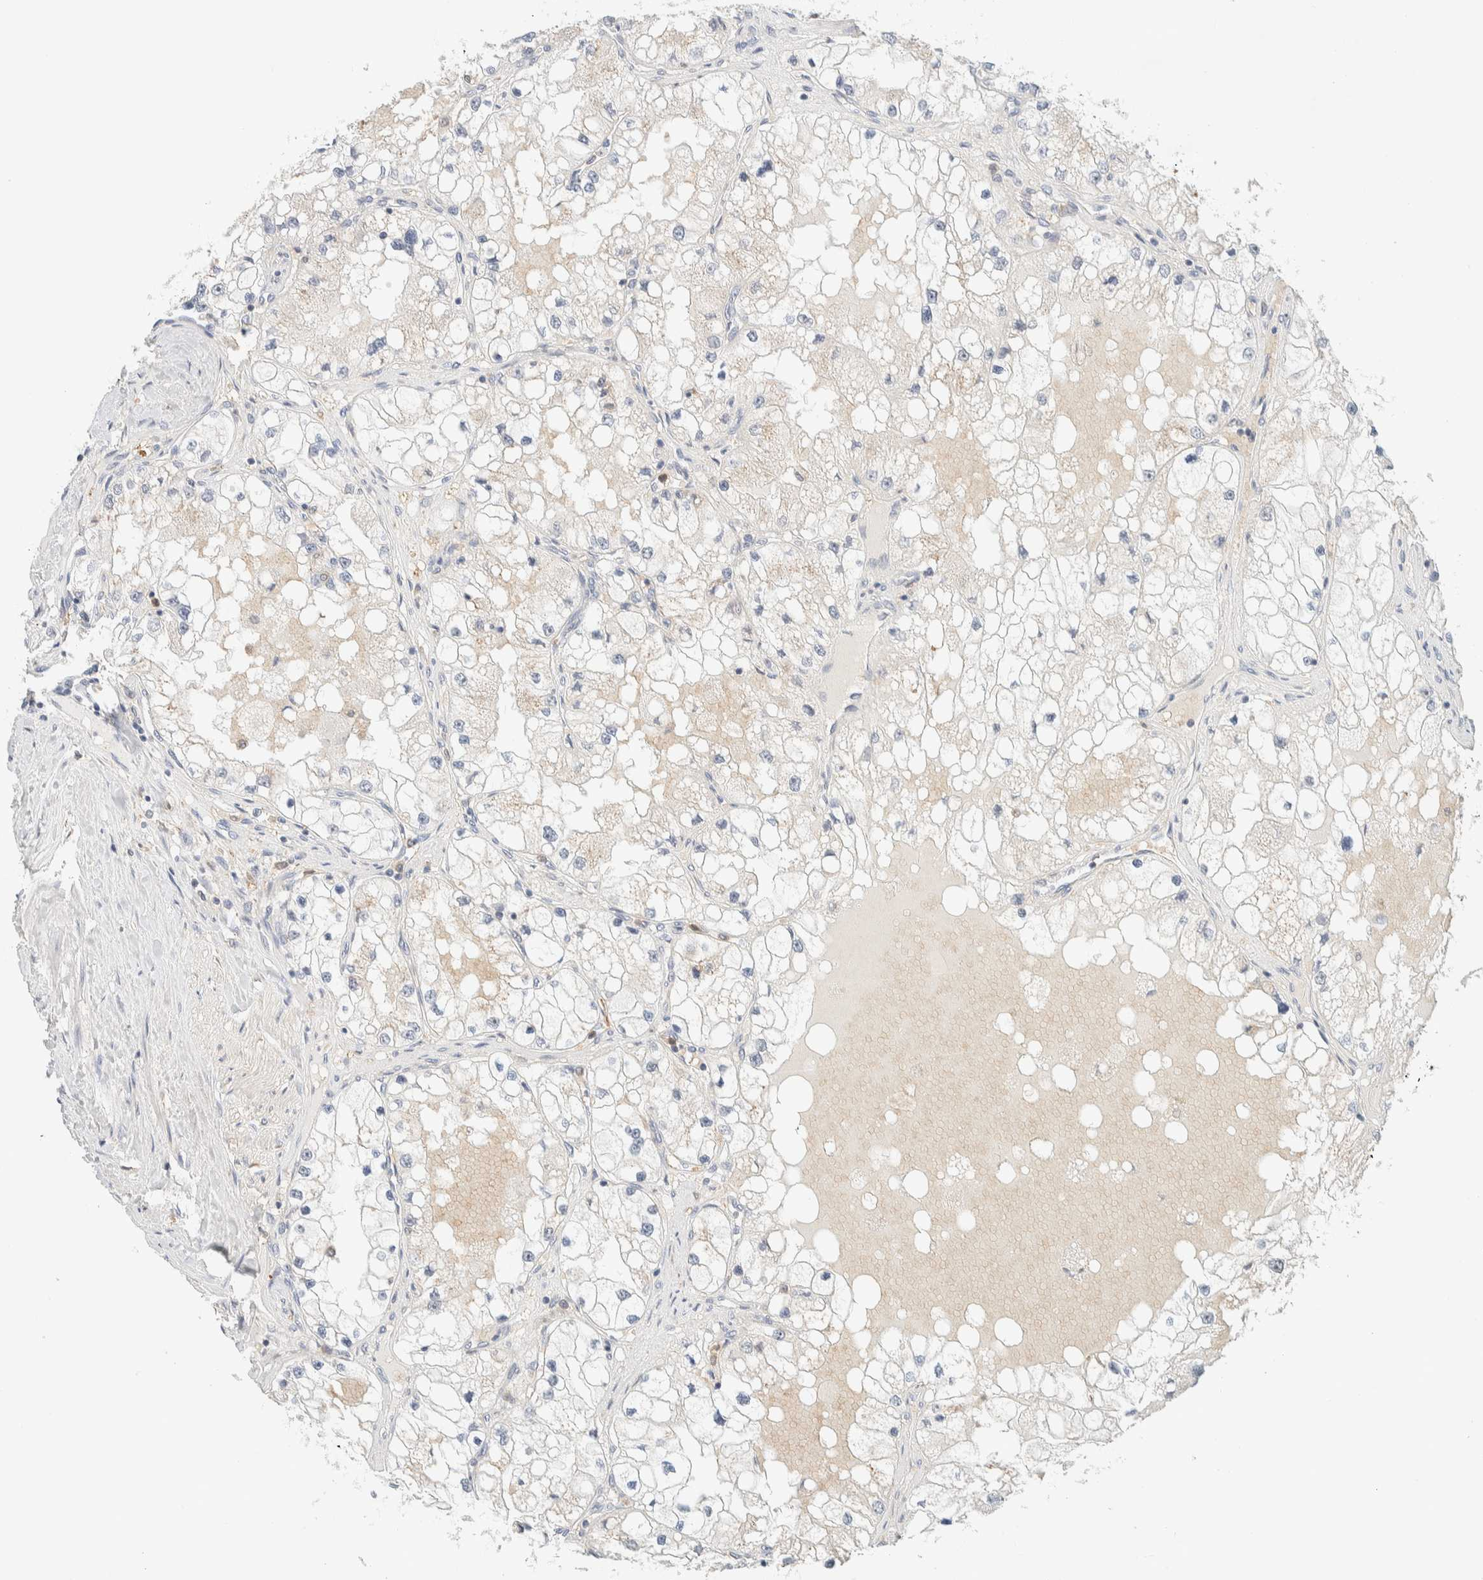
{"staining": {"intensity": "negative", "quantity": "none", "location": "none"}, "tissue": "renal cancer", "cell_type": "Tumor cells", "image_type": "cancer", "snomed": [{"axis": "morphology", "description": "Adenocarcinoma, NOS"}, {"axis": "topography", "description": "Kidney"}], "caption": "Micrograph shows no protein staining in tumor cells of renal cancer (adenocarcinoma) tissue.", "gene": "HDHD3", "patient": {"sex": "male", "age": 68}}